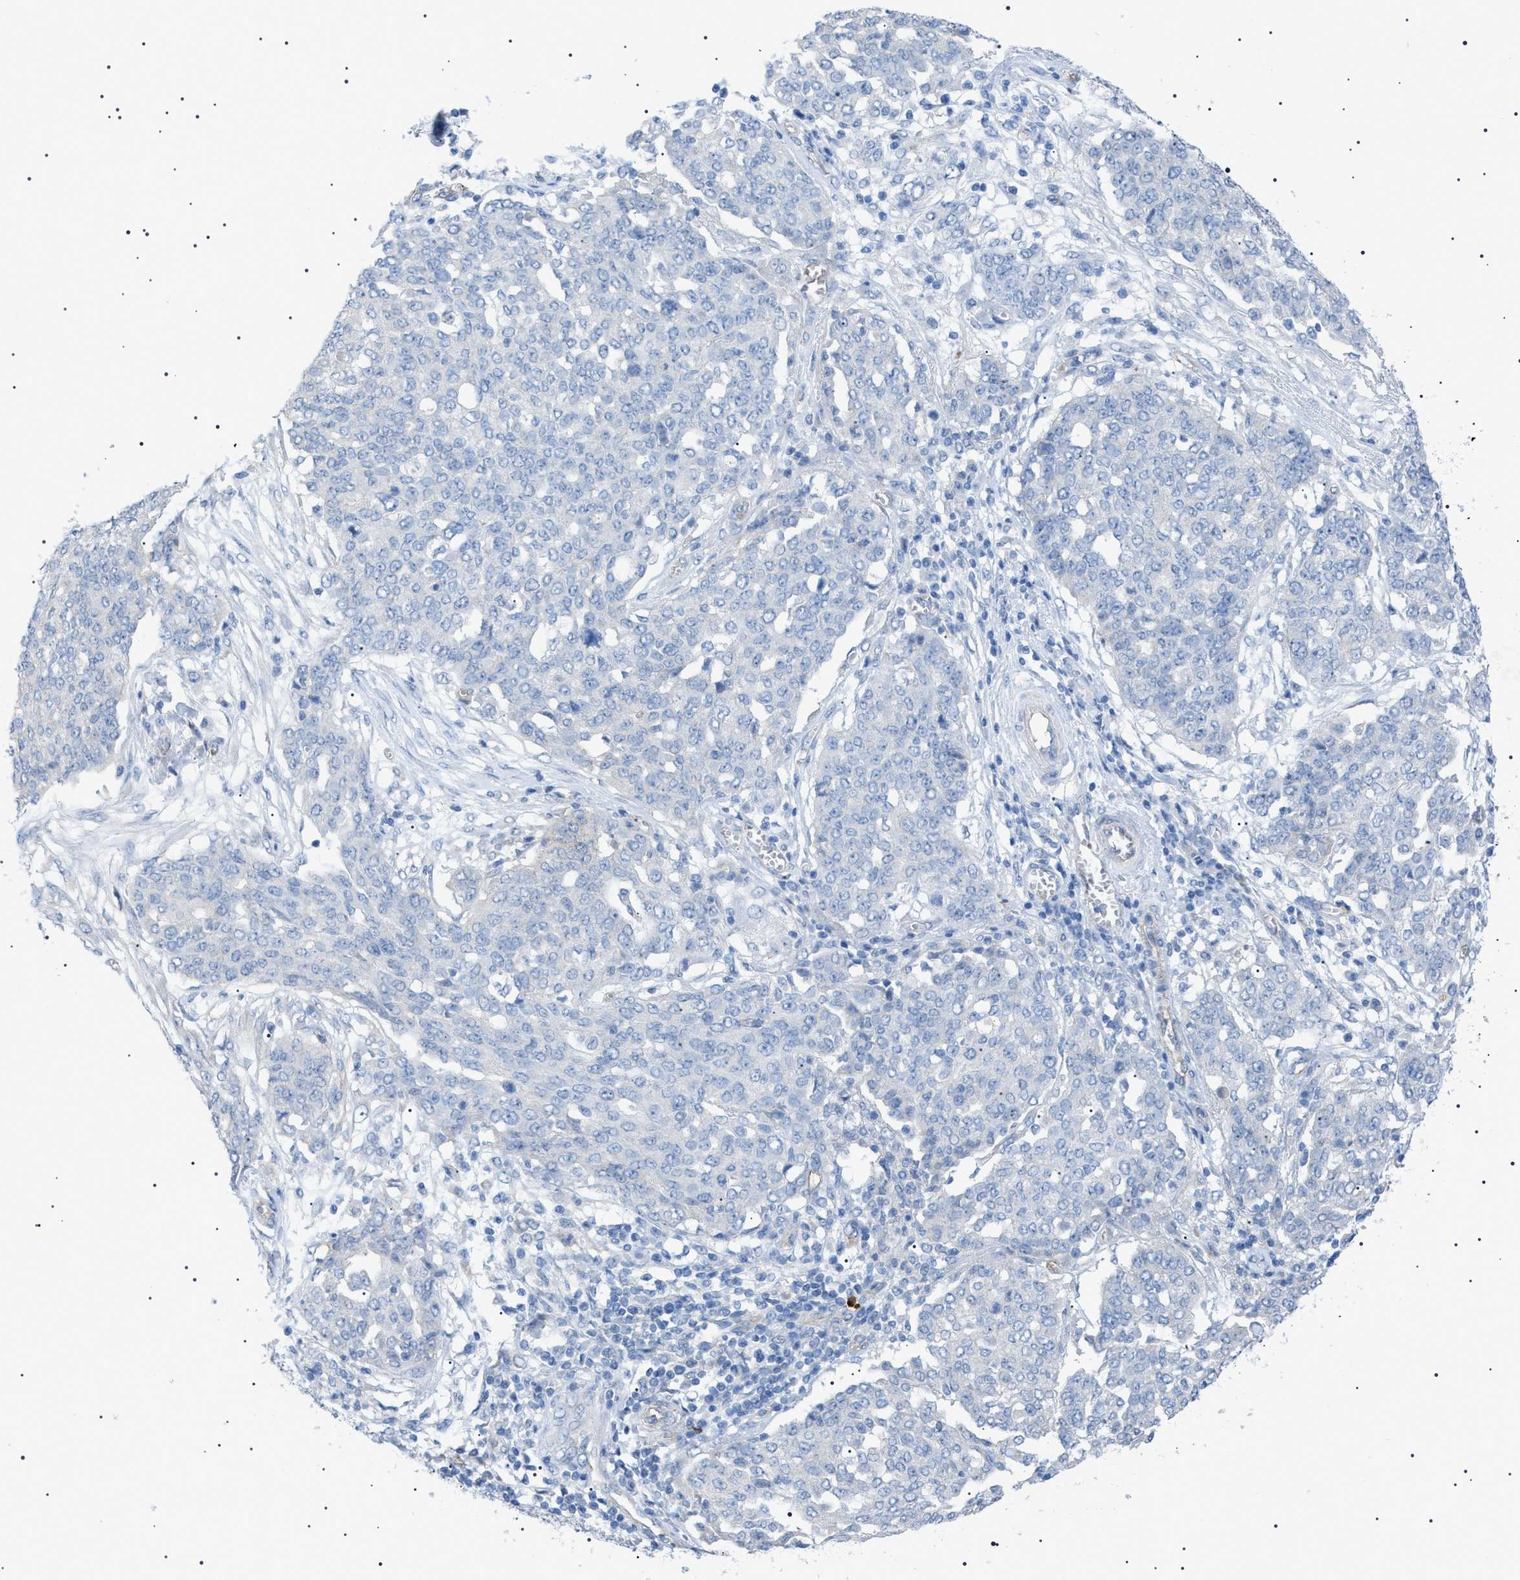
{"staining": {"intensity": "negative", "quantity": "none", "location": "none"}, "tissue": "ovarian cancer", "cell_type": "Tumor cells", "image_type": "cancer", "snomed": [{"axis": "morphology", "description": "Cystadenocarcinoma, serous, NOS"}, {"axis": "topography", "description": "Soft tissue"}, {"axis": "topography", "description": "Ovary"}], "caption": "Tumor cells show no significant protein expression in serous cystadenocarcinoma (ovarian).", "gene": "ADAMTS1", "patient": {"sex": "female", "age": 57}}